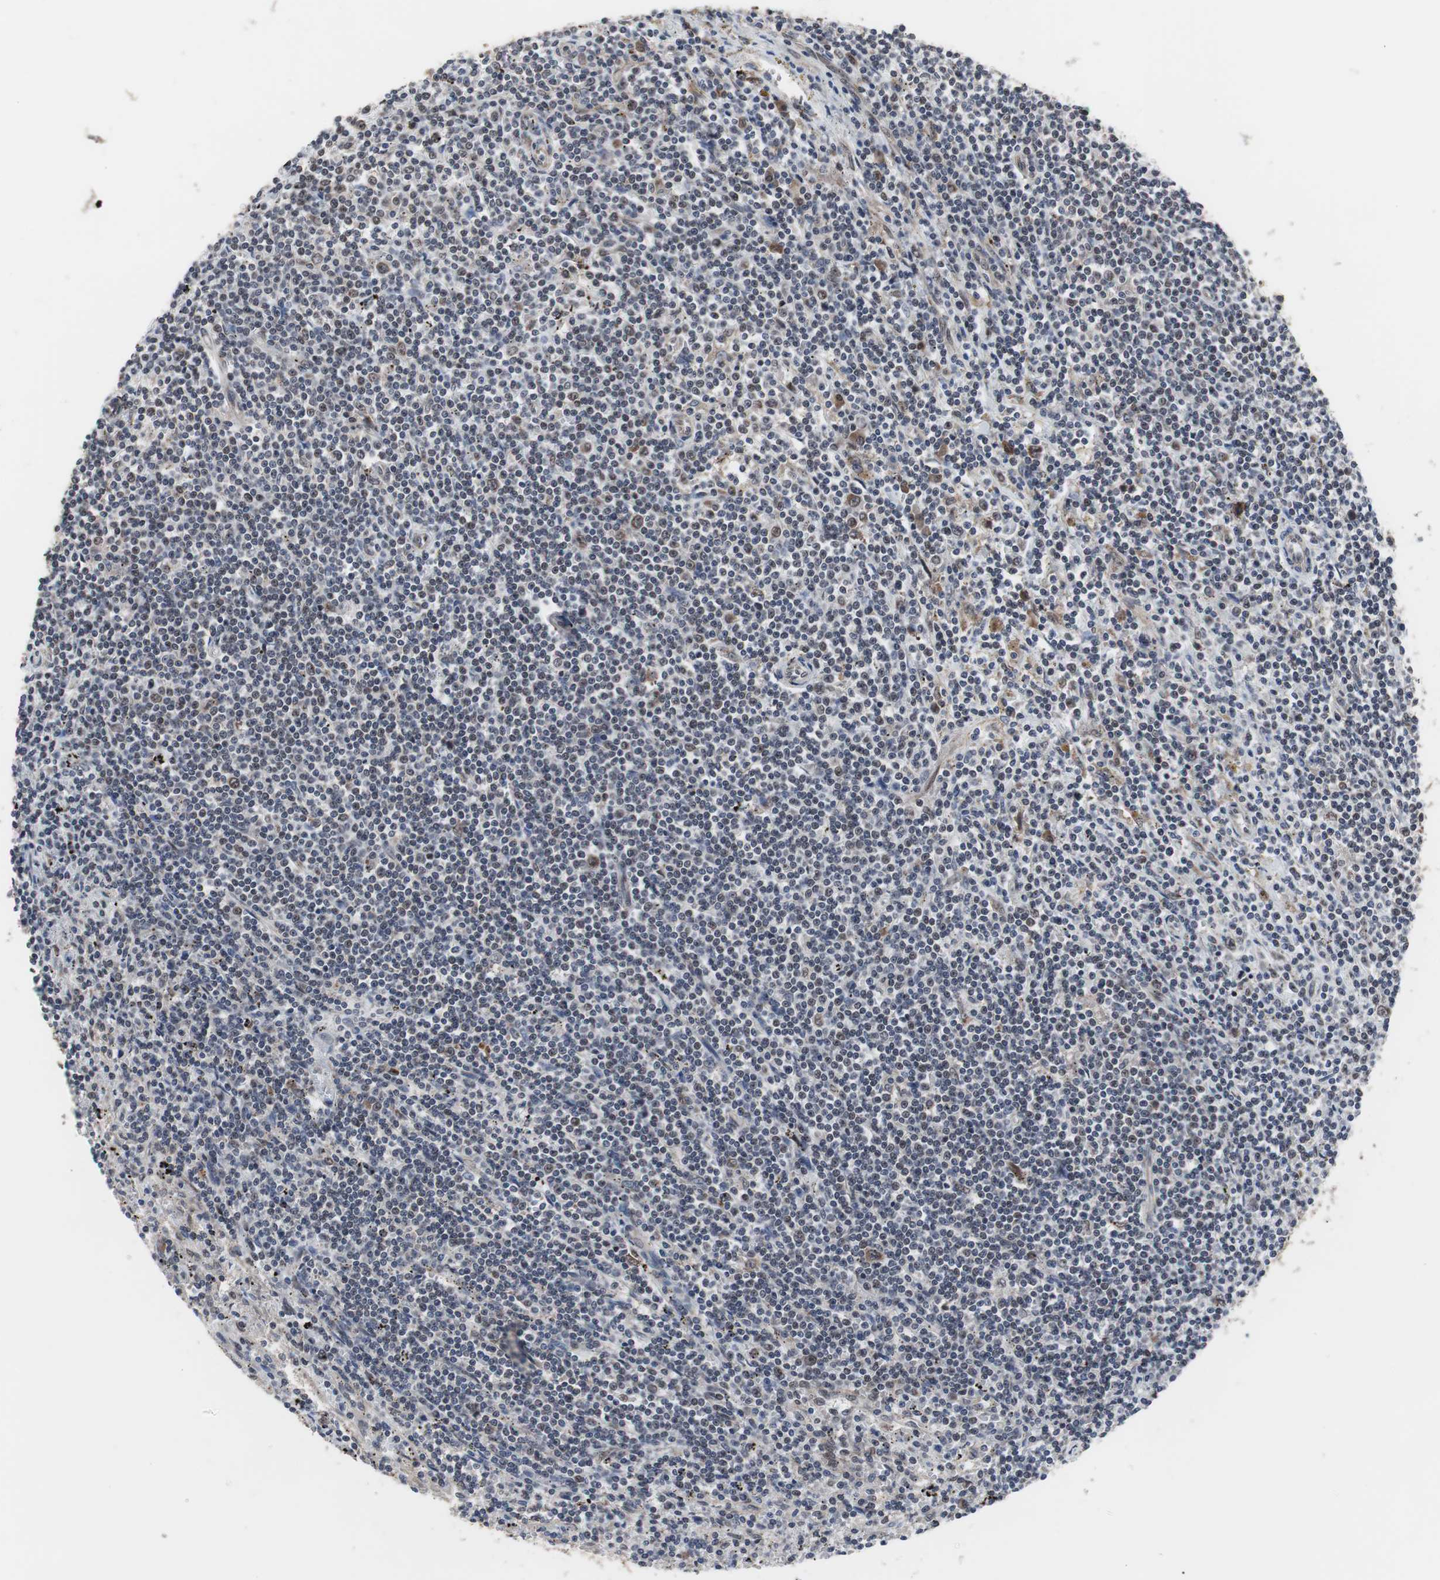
{"staining": {"intensity": "negative", "quantity": "none", "location": "none"}, "tissue": "lymphoma", "cell_type": "Tumor cells", "image_type": "cancer", "snomed": [{"axis": "morphology", "description": "Malignant lymphoma, non-Hodgkin's type, Low grade"}, {"axis": "topography", "description": "Spleen"}], "caption": "IHC of human malignant lymphoma, non-Hodgkin's type (low-grade) exhibits no staining in tumor cells.", "gene": "GTF2F2", "patient": {"sex": "male", "age": 76}}